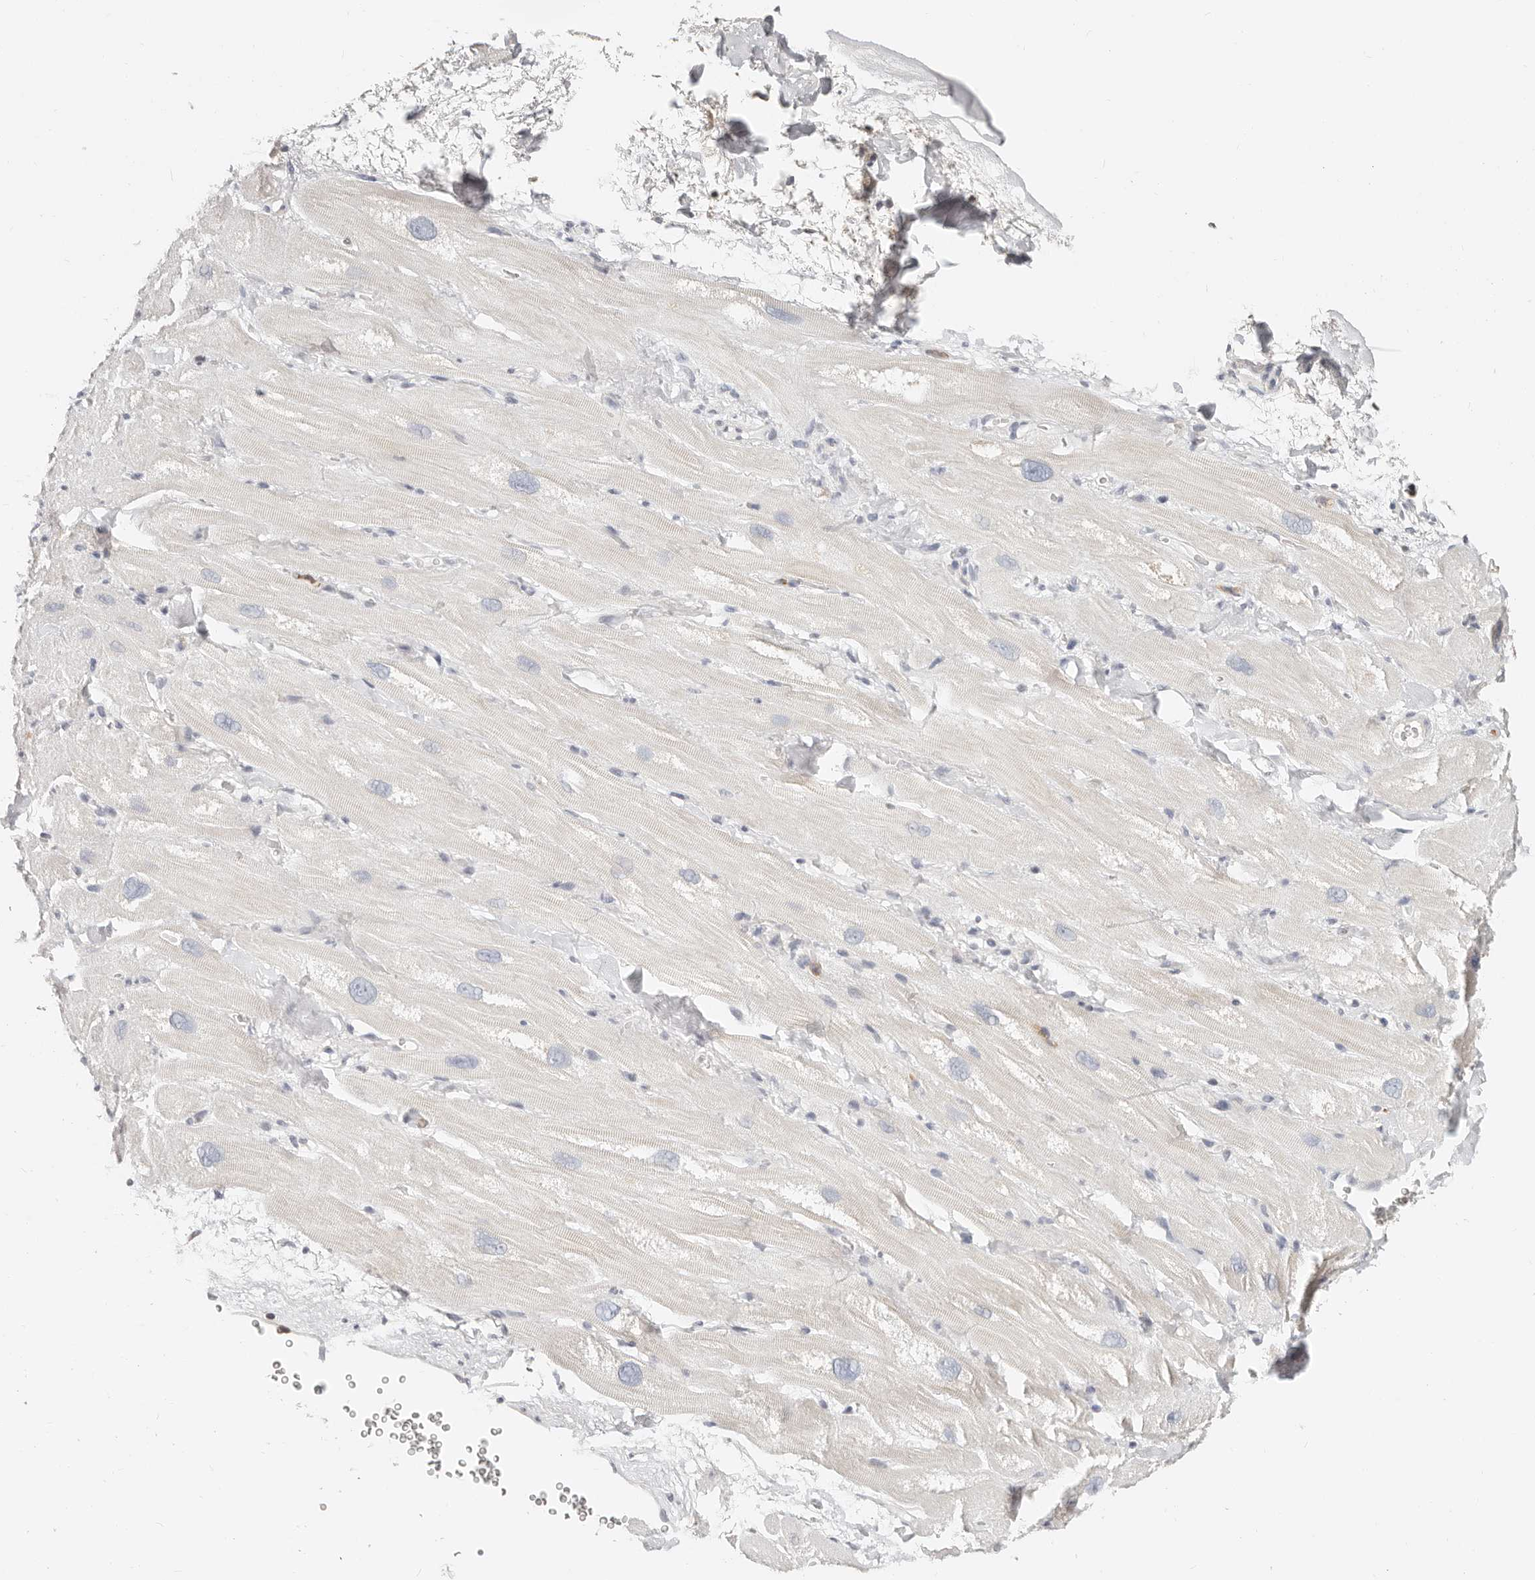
{"staining": {"intensity": "negative", "quantity": "none", "location": "none"}, "tissue": "heart muscle", "cell_type": "Cardiomyocytes", "image_type": "normal", "snomed": [{"axis": "morphology", "description": "Normal tissue, NOS"}, {"axis": "topography", "description": "Heart"}], "caption": "DAB (3,3'-diaminobenzidine) immunohistochemical staining of normal human heart muscle shows no significant positivity in cardiomyocytes.", "gene": "TMEM63B", "patient": {"sex": "male", "age": 49}}